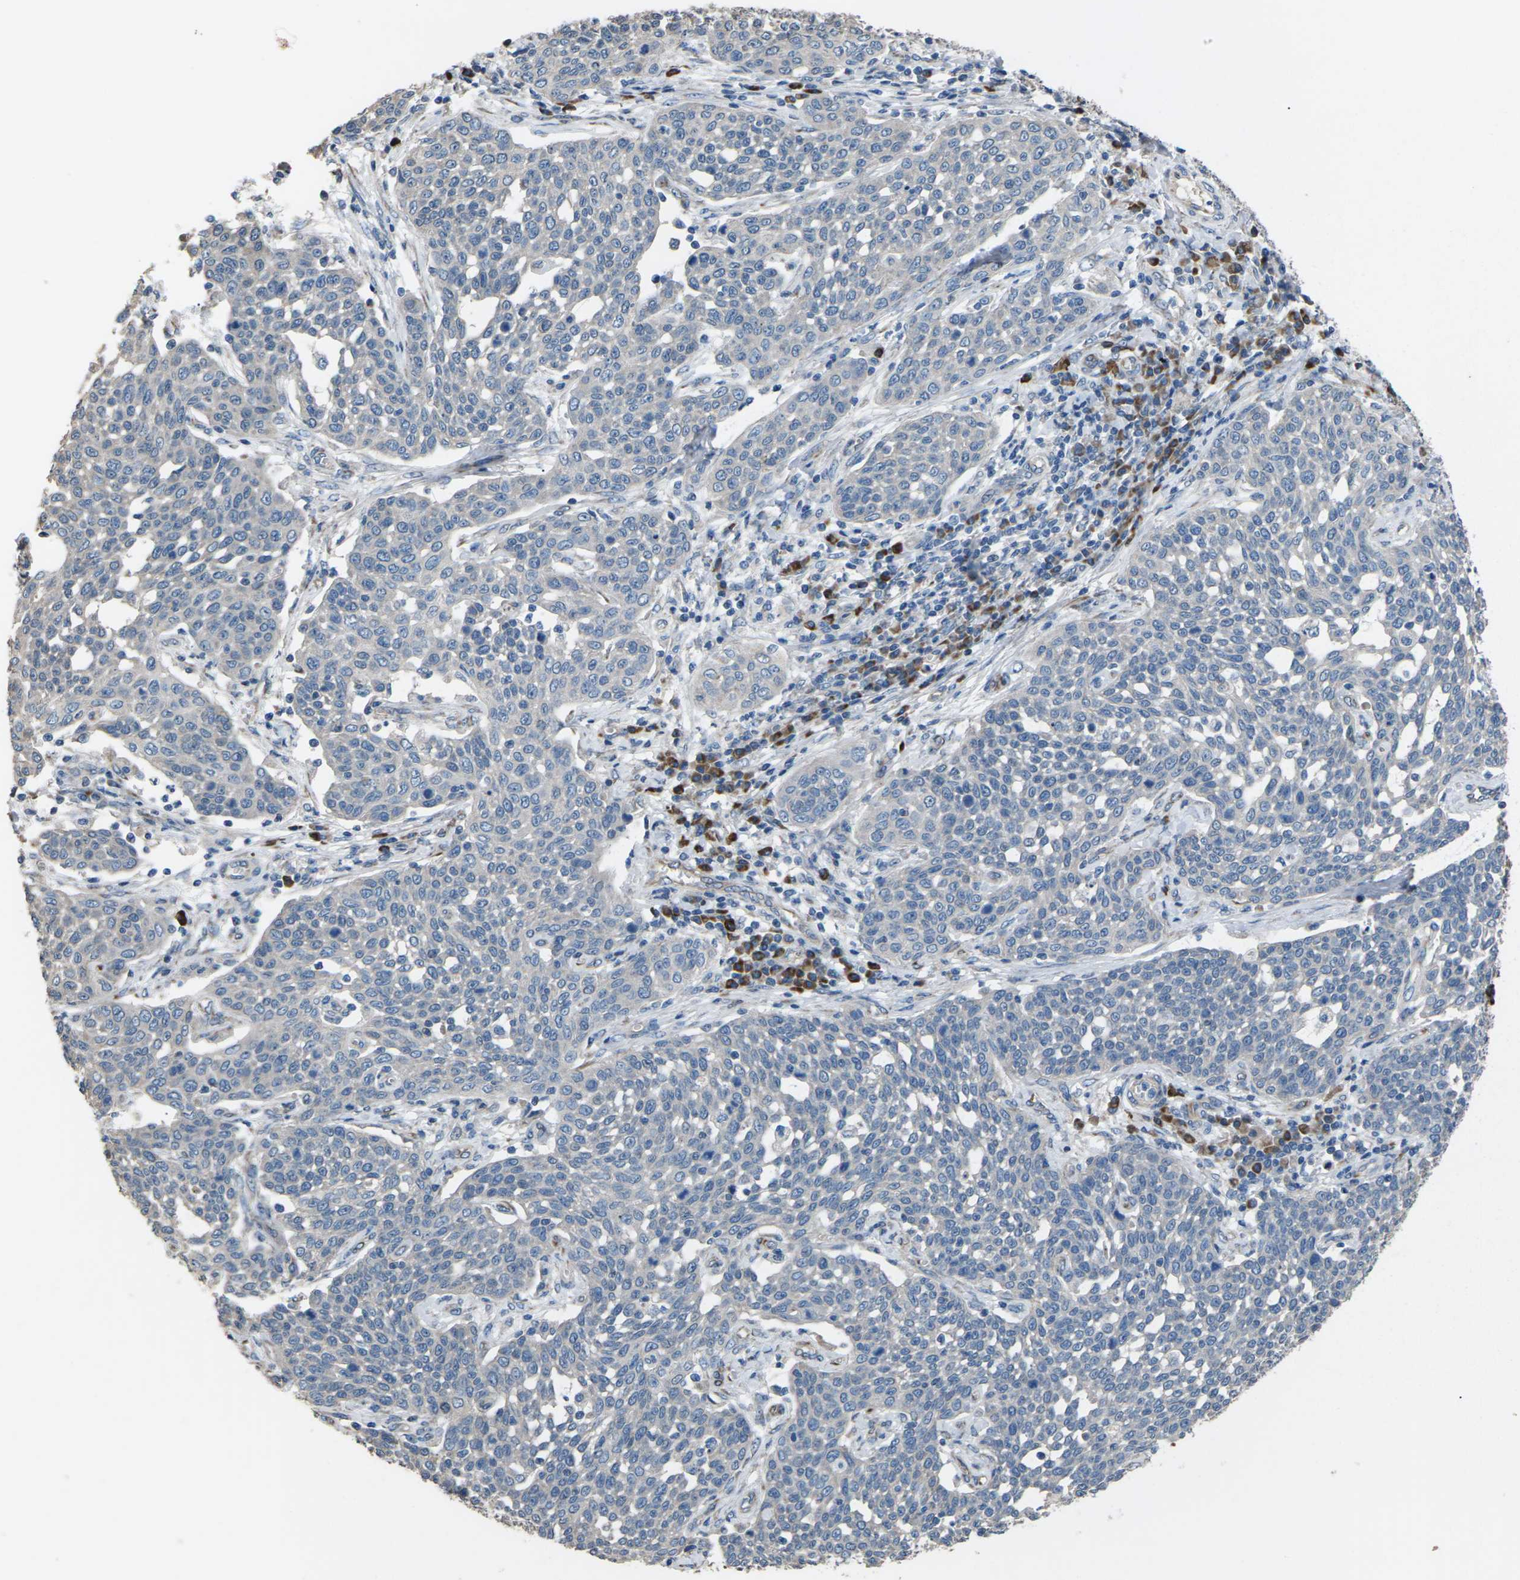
{"staining": {"intensity": "negative", "quantity": "none", "location": "none"}, "tissue": "cervical cancer", "cell_type": "Tumor cells", "image_type": "cancer", "snomed": [{"axis": "morphology", "description": "Squamous cell carcinoma, NOS"}, {"axis": "topography", "description": "Cervix"}], "caption": "Immunohistochemistry photomicrograph of squamous cell carcinoma (cervical) stained for a protein (brown), which demonstrates no positivity in tumor cells. (Stains: DAB (3,3'-diaminobenzidine) IHC with hematoxylin counter stain, Microscopy: brightfield microscopy at high magnification).", "gene": "KLHDC8B", "patient": {"sex": "female", "age": 34}}